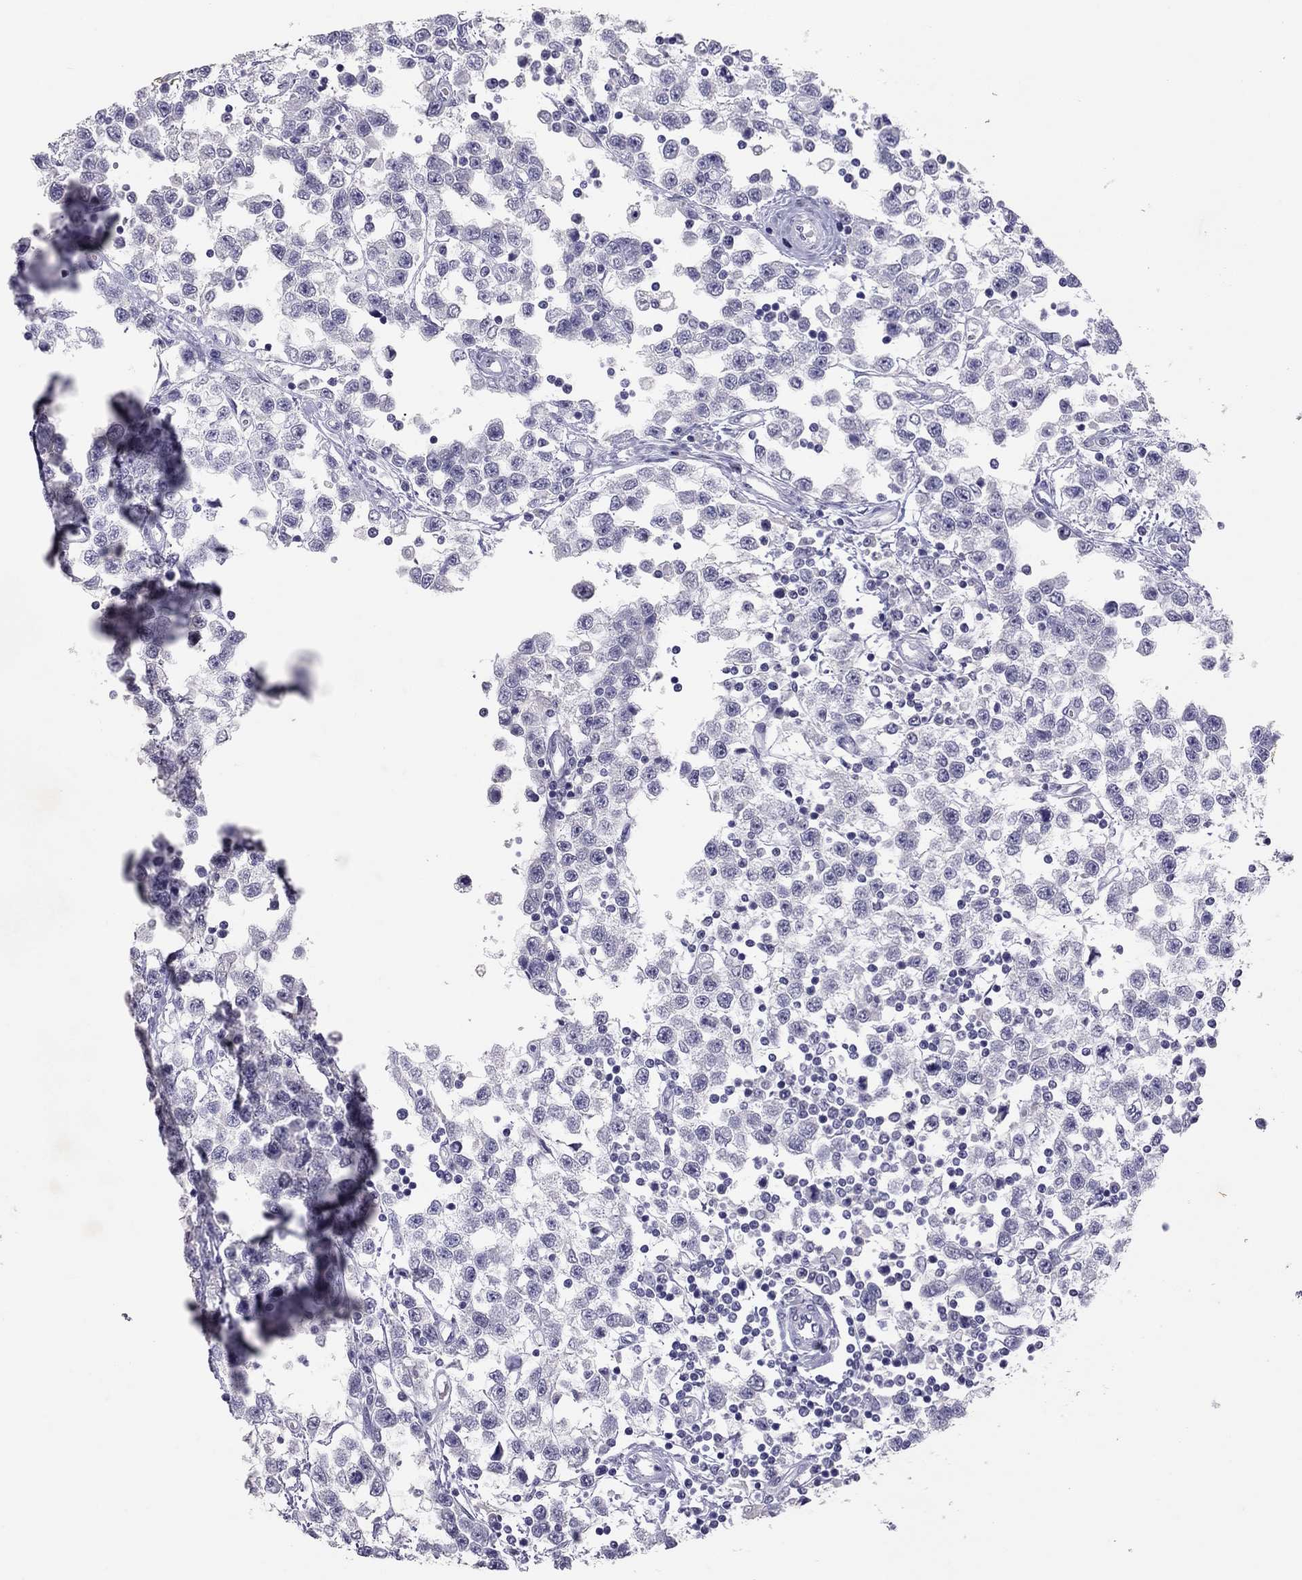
{"staining": {"intensity": "negative", "quantity": "none", "location": "none"}, "tissue": "testis cancer", "cell_type": "Tumor cells", "image_type": "cancer", "snomed": [{"axis": "morphology", "description": "Seminoma, NOS"}, {"axis": "topography", "description": "Testis"}], "caption": "Immunohistochemistry of testis cancer (seminoma) exhibits no expression in tumor cells.", "gene": "PSMB11", "patient": {"sex": "male", "age": 34}}